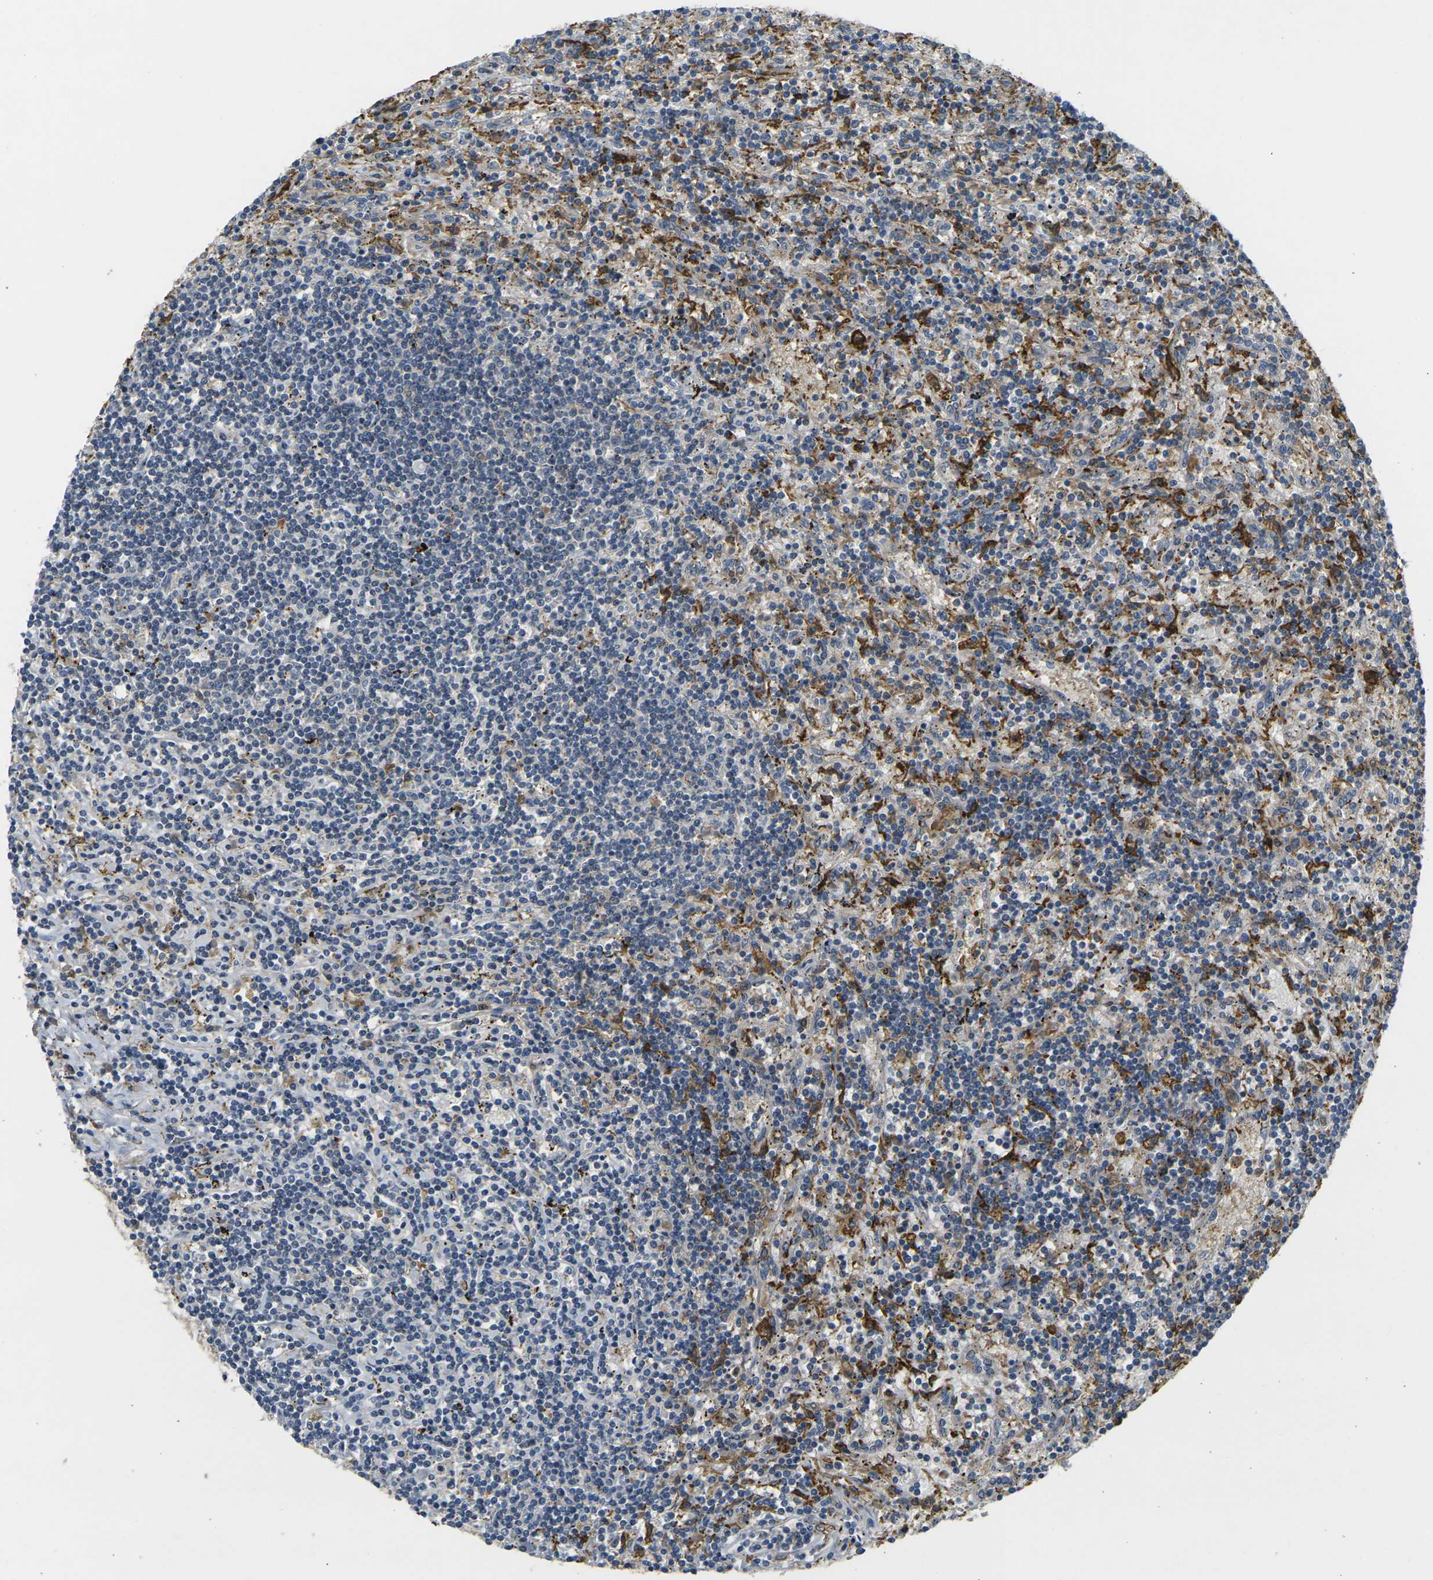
{"staining": {"intensity": "negative", "quantity": "none", "location": "none"}, "tissue": "lymphoma", "cell_type": "Tumor cells", "image_type": "cancer", "snomed": [{"axis": "morphology", "description": "Malignant lymphoma, non-Hodgkin's type, Low grade"}, {"axis": "topography", "description": "Spleen"}], "caption": "Tumor cells show no significant protein staining in lymphoma. The staining was performed using DAB to visualize the protein expression in brown, while the nuclei were stained in blue with hematoxylin (Magnification: 20x).", "gene": "PIGL", "patient": {"sex": "male", "age": 76}}